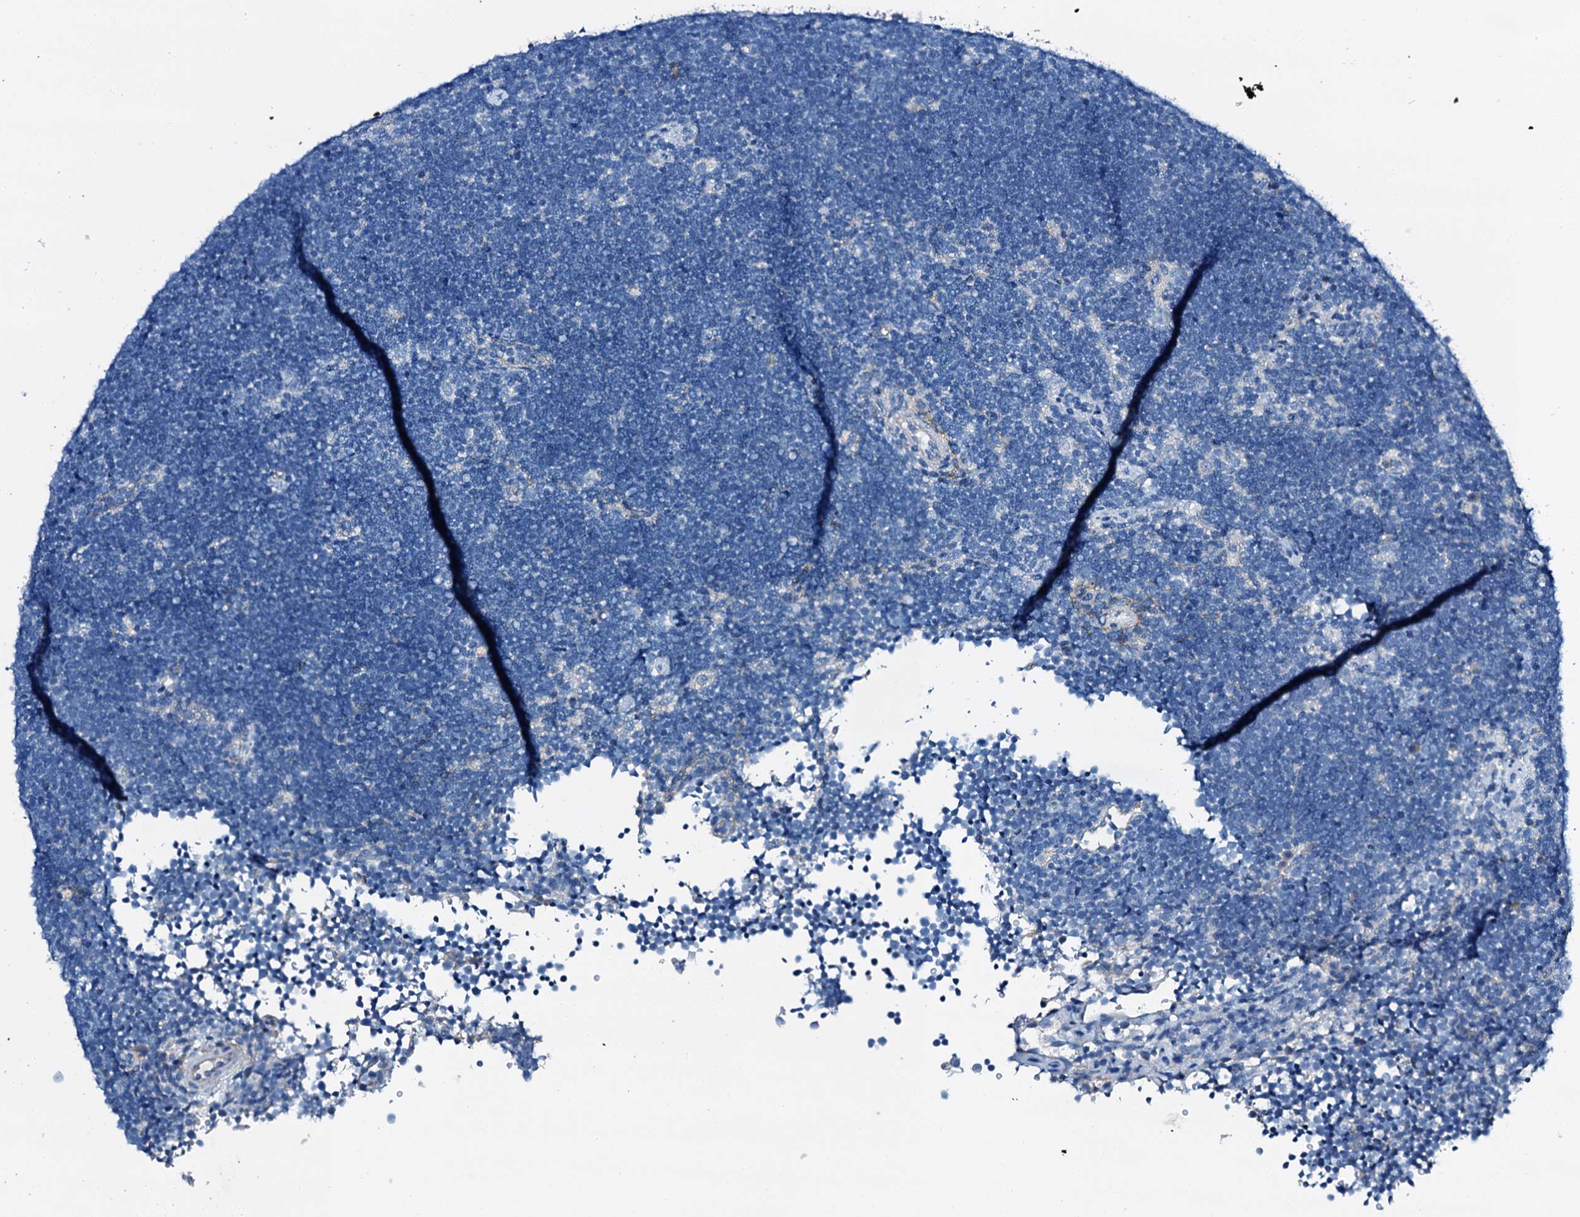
{"staining": {"intensity": "negative", "quantity": "none", "location": "none"}, "tissue": "lymphoma", "cell_type": "Tumor cells", "image_type": "cancer", "snomed": [{"axis": "morphology", "description": "Malignant lymphoma, non-Hodgkin's type, High grade"}, {"axis": "topography", "description": "Lymph node"}], "caption": "There is no significant expression in tumor cells of malignant lymphoma, non-Hodgkin's type (high-grade).", "gene": "C1QTNF4", "patient": {"sex": "male", "age": 13}}